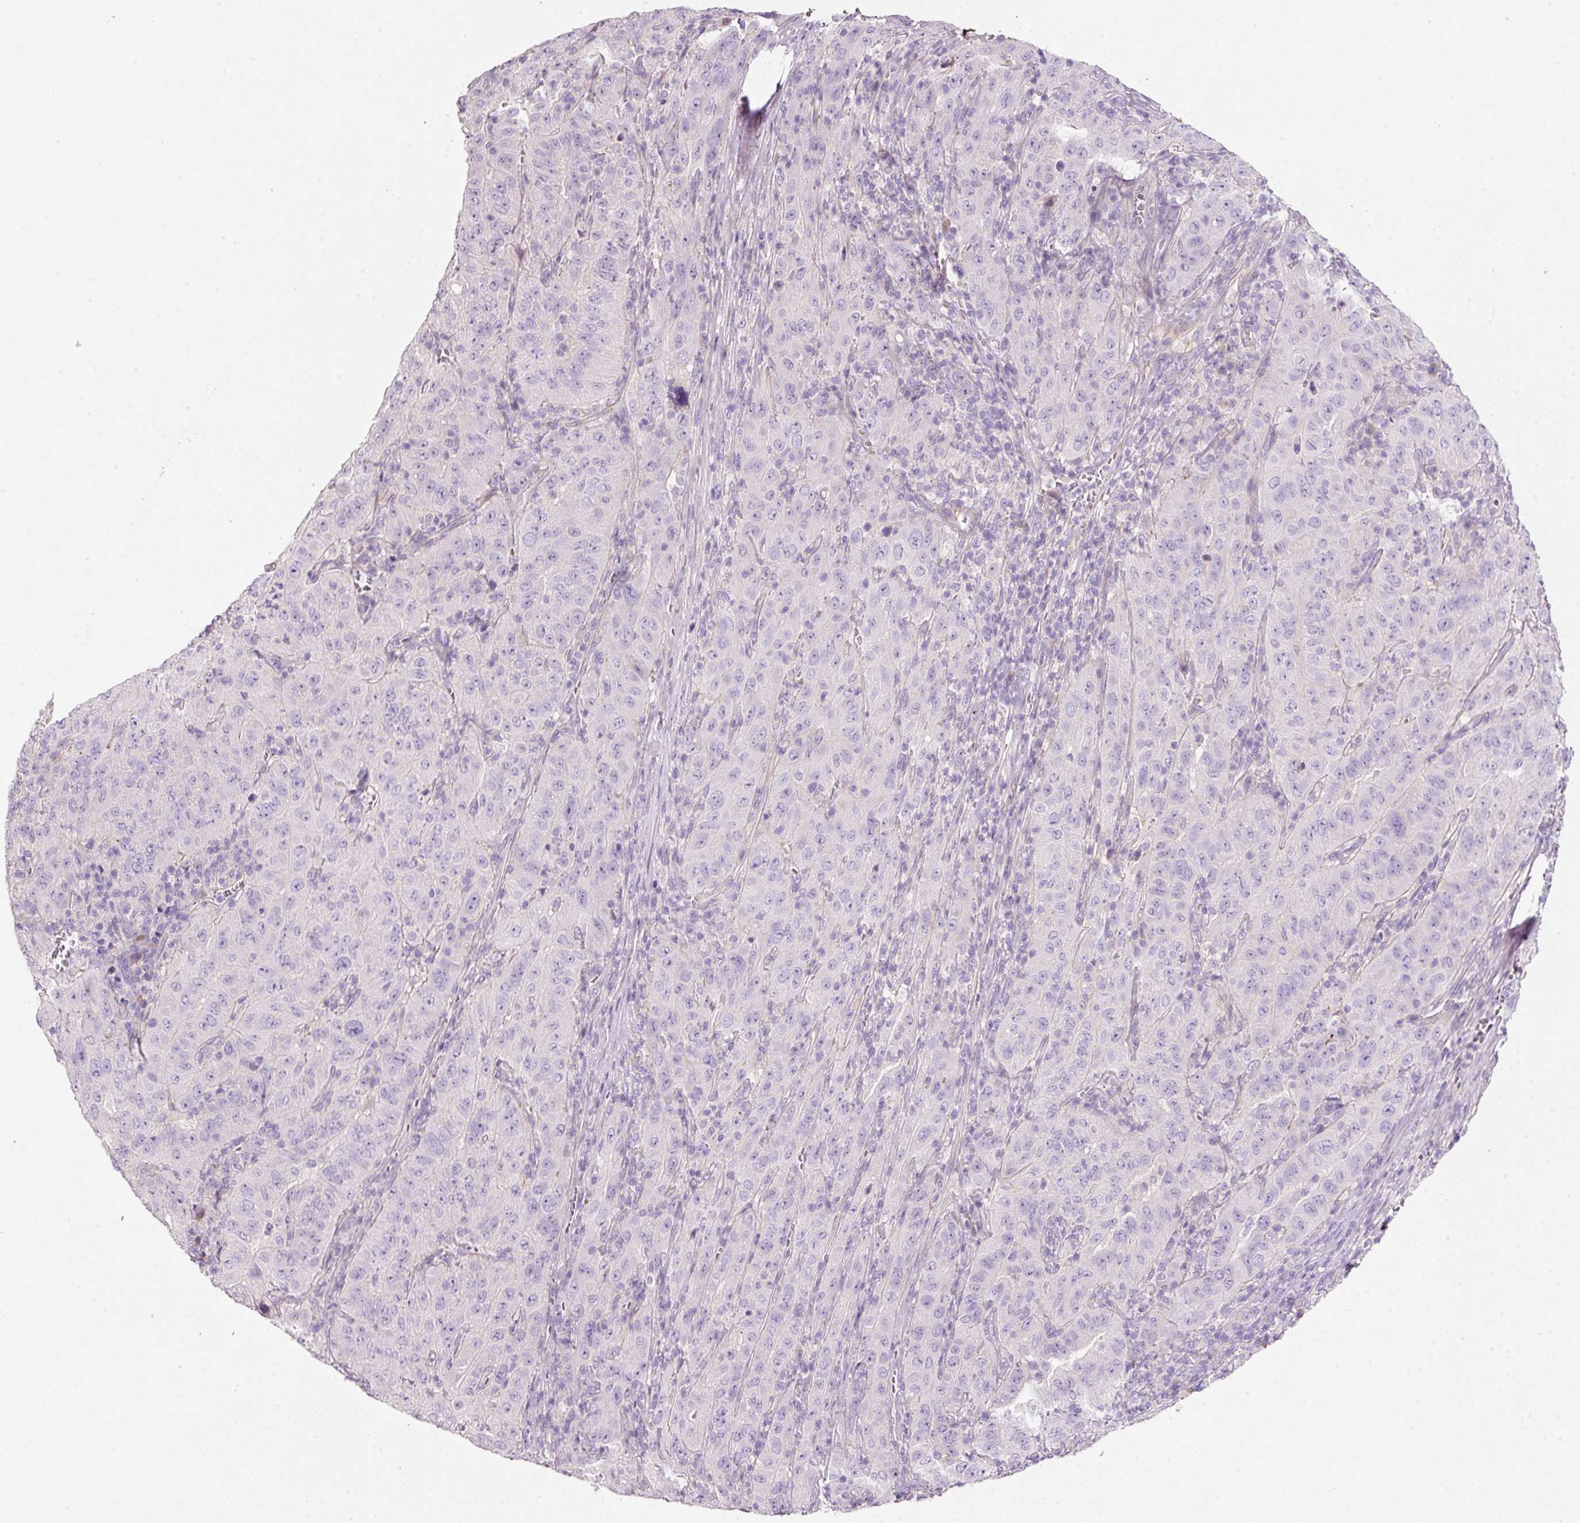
{"staining": {"intensity": "negative", "quantity": "none", "location": "none"}, "tissue": "pancreatic cancer", "cell_type": "Tumor cells", "image_type": "cancer", "snomed": [{"axis": "morphology", "description": "Adenocarcinoma, NOS"}, {"axis": "topography", "description": "Pancreas"}], "caption": "DAB (3,3'-diaminobenzidine) immunohistochemical staining of human pancreatic adenocarcinoma demonstrates no significant expression in tumor cells.", "gene": "SOS2", "patient": {"sex": "male", "age": 63}}